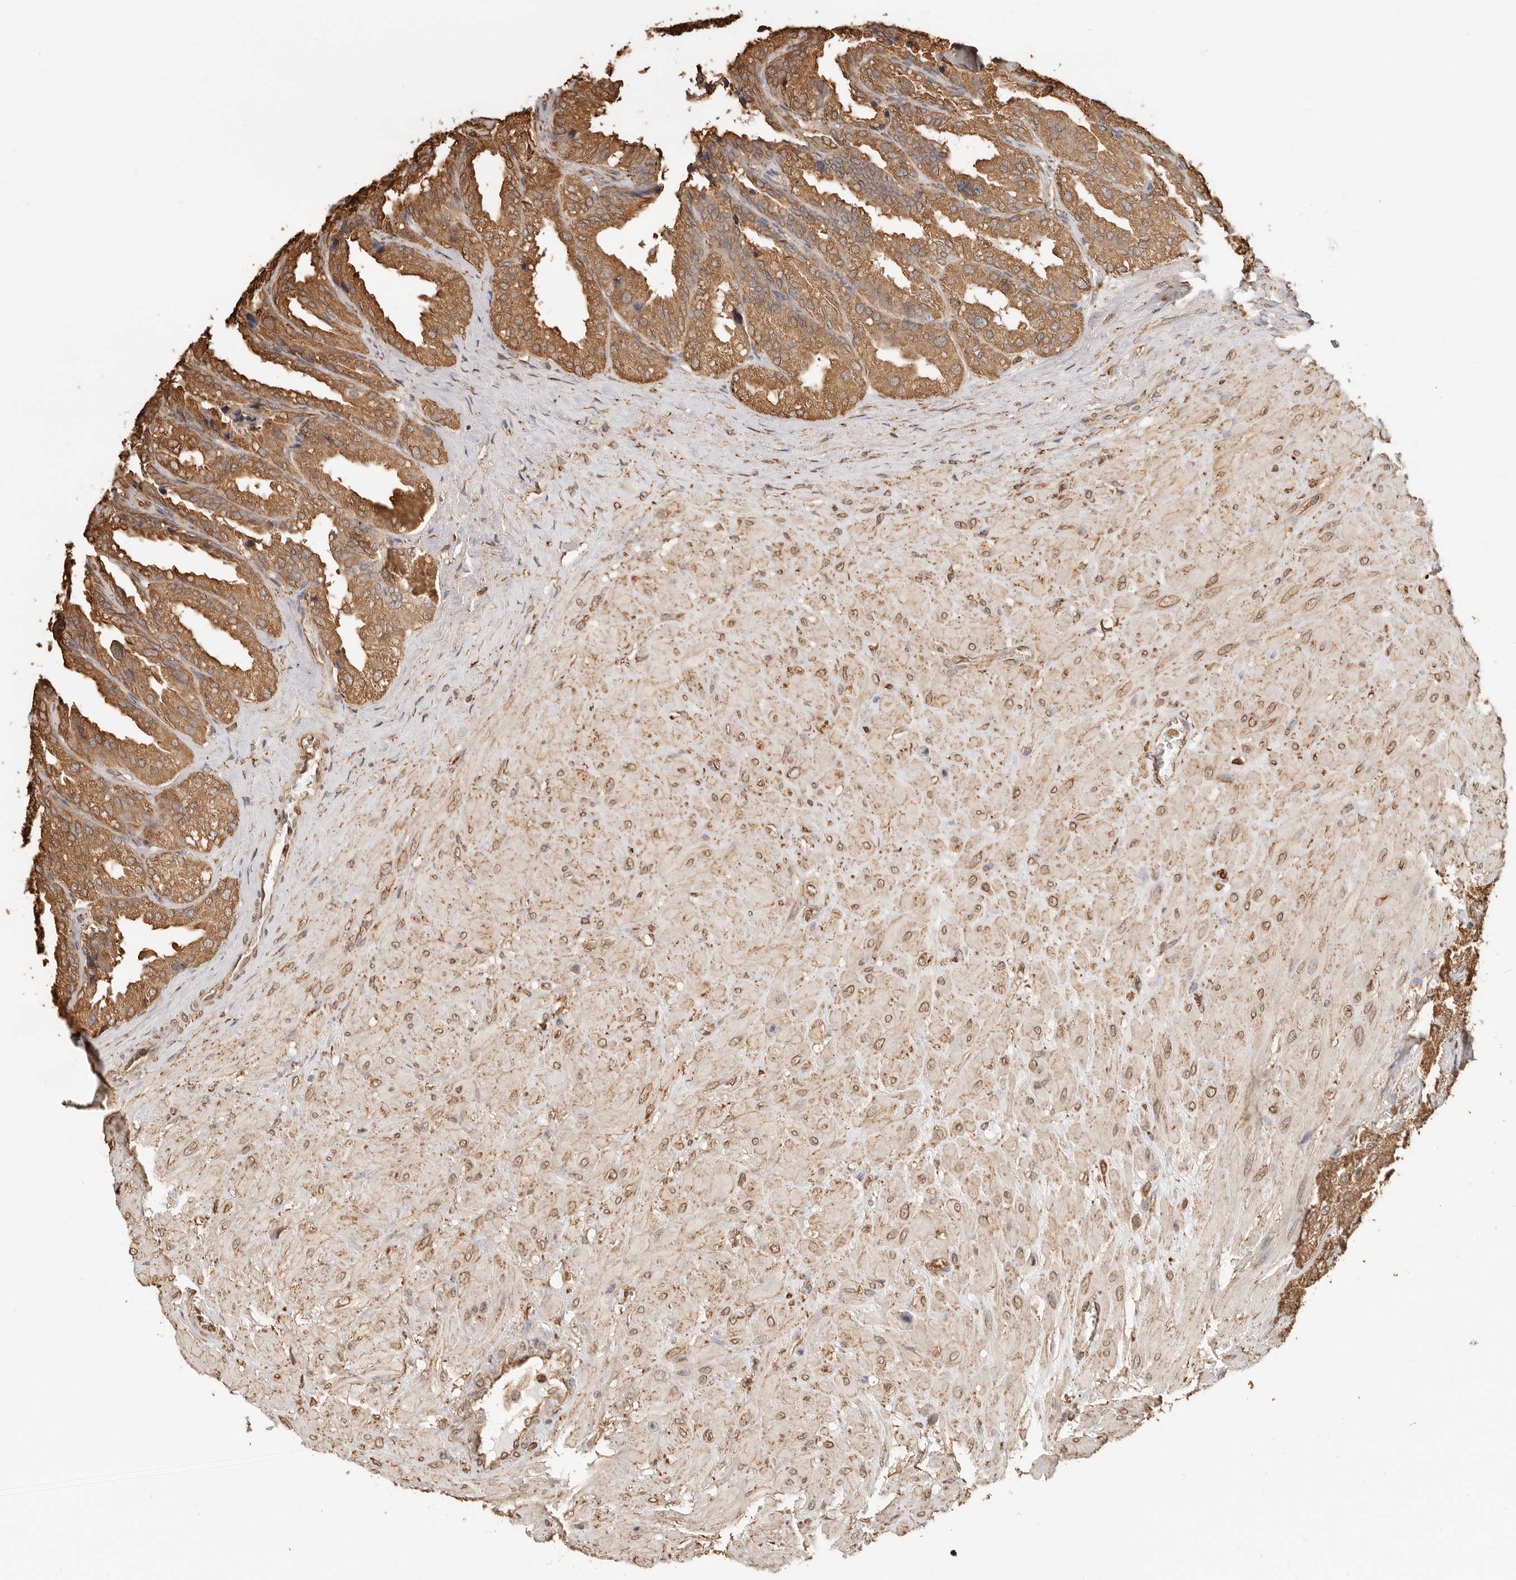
{"staining": {"intensity": "moderate", "quantity": ">75%", "location": "cytoplasmic/membranous"}, "tissue": "seminal vesicle", "cell_type": "Glandular cells", "image_type": "normal", "snomed": [{"axis": "morphology", "description": "Normal tissue, NOS"}, {"axis": "topography", "description": "Prostate"}, {"axis": "topography", "description": "Seminal veicle"}], "caption": "Immunohistochemistry histopathology image of unremarkable seminal vesicle: human seminal vesicle stained using immunohistochemistry (IHC) shows medium levels of moderate protein expression localized specifically in the cytoplasmic/membranous of glandular cells, appearing as a cytoplasmic/membranous brown color.", "gene": "ARHGEF10L", "patient": {"sex": "male", "age": 51}}